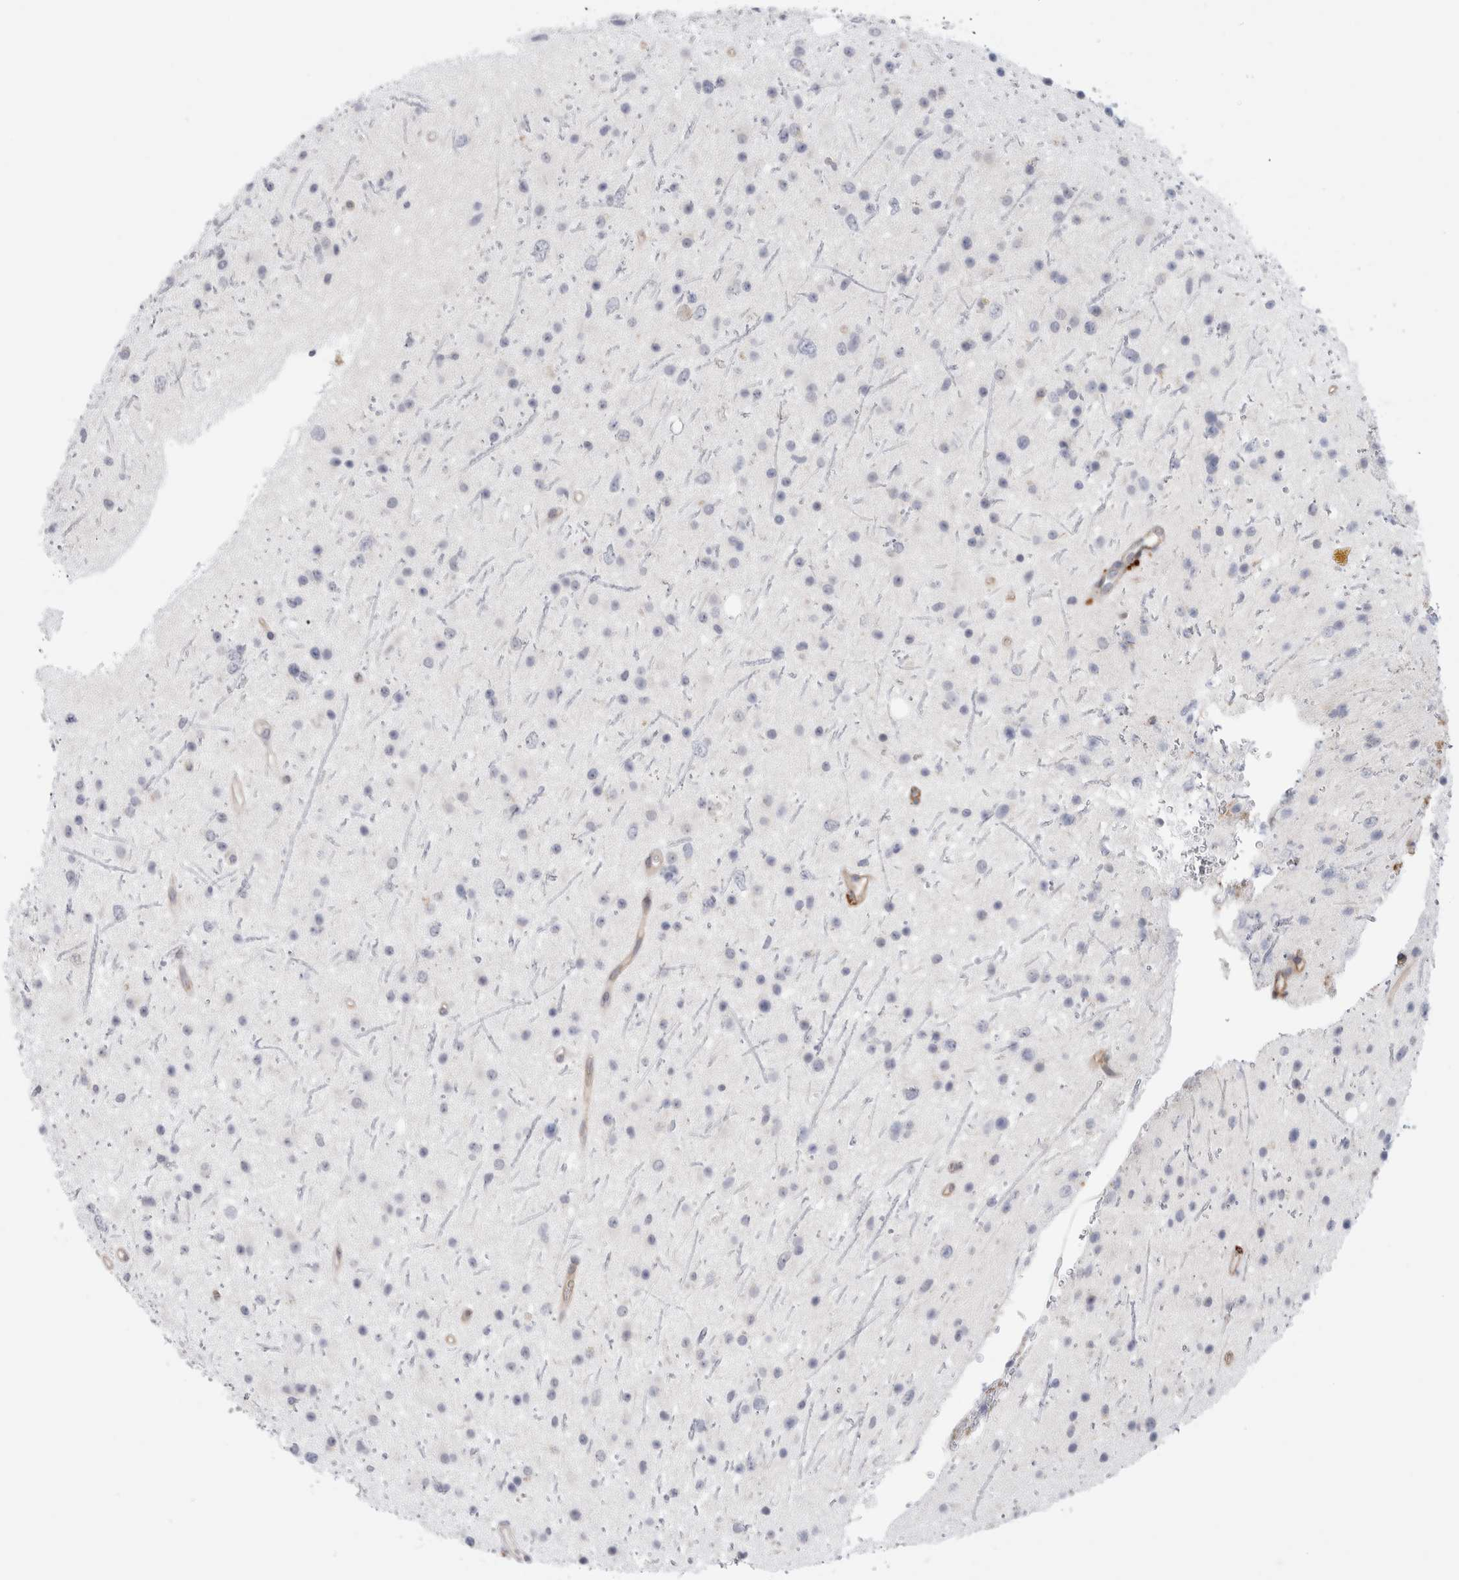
{"staining": {"intensity": "negative", "quantity": "none", "location": "none"}, "tissue": "glioma", "cell_type": "Tumor cells", "image_type": "cancer", "snomed": [{"axis": "morphology", "description": "Glioma, malignant, Low grade"}, {"axis": "topography", "description": "Cerebral cortex"}], "caption": "Glioma was stained to show a protein in brown. There is no significant staining in tumor cells.", "gene": "ANKMY1", "patient": {"sex": "female", "age": 39}}